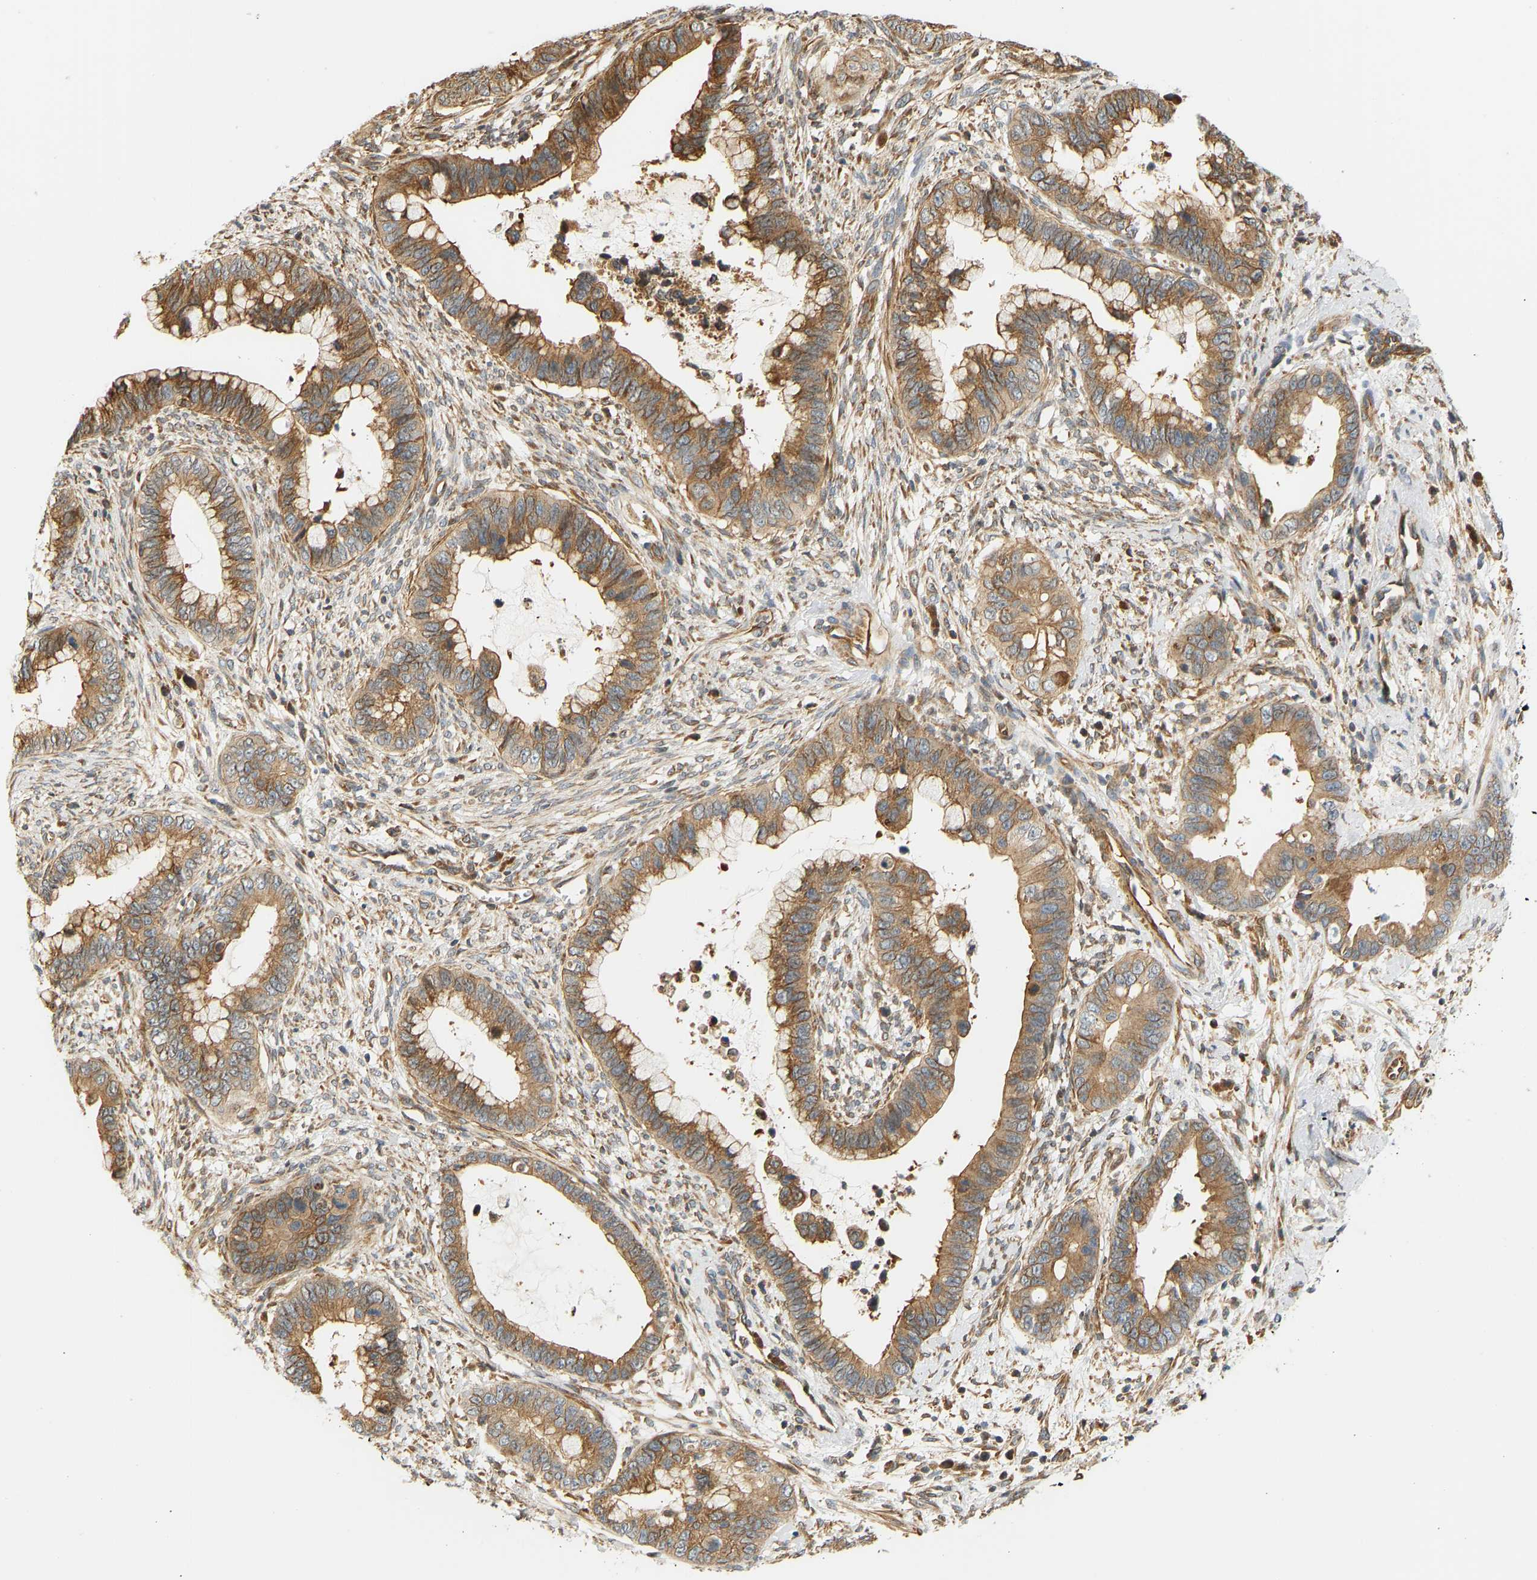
{"staining": {"intensity": "moderate", "quantity": ">75%", "location": "cytoplasmic/membranous"}, "tissue": "cervical cancer", "cell_type": "Tumor cells", "image_type": "cancer", "snomed": [{"axis": "morphology", "description": "Adenocarcinoma, NOS"}, {"axis": "topography", "description": "Cervix"}], "caption": "Human cervical cancer stained for a protein (brown) displays moderate cytoplasmic/membranous positive expression in about >75% of tumor cells.", "gene": "CEP57", "patient": {"sex": "female", "age": 44}}